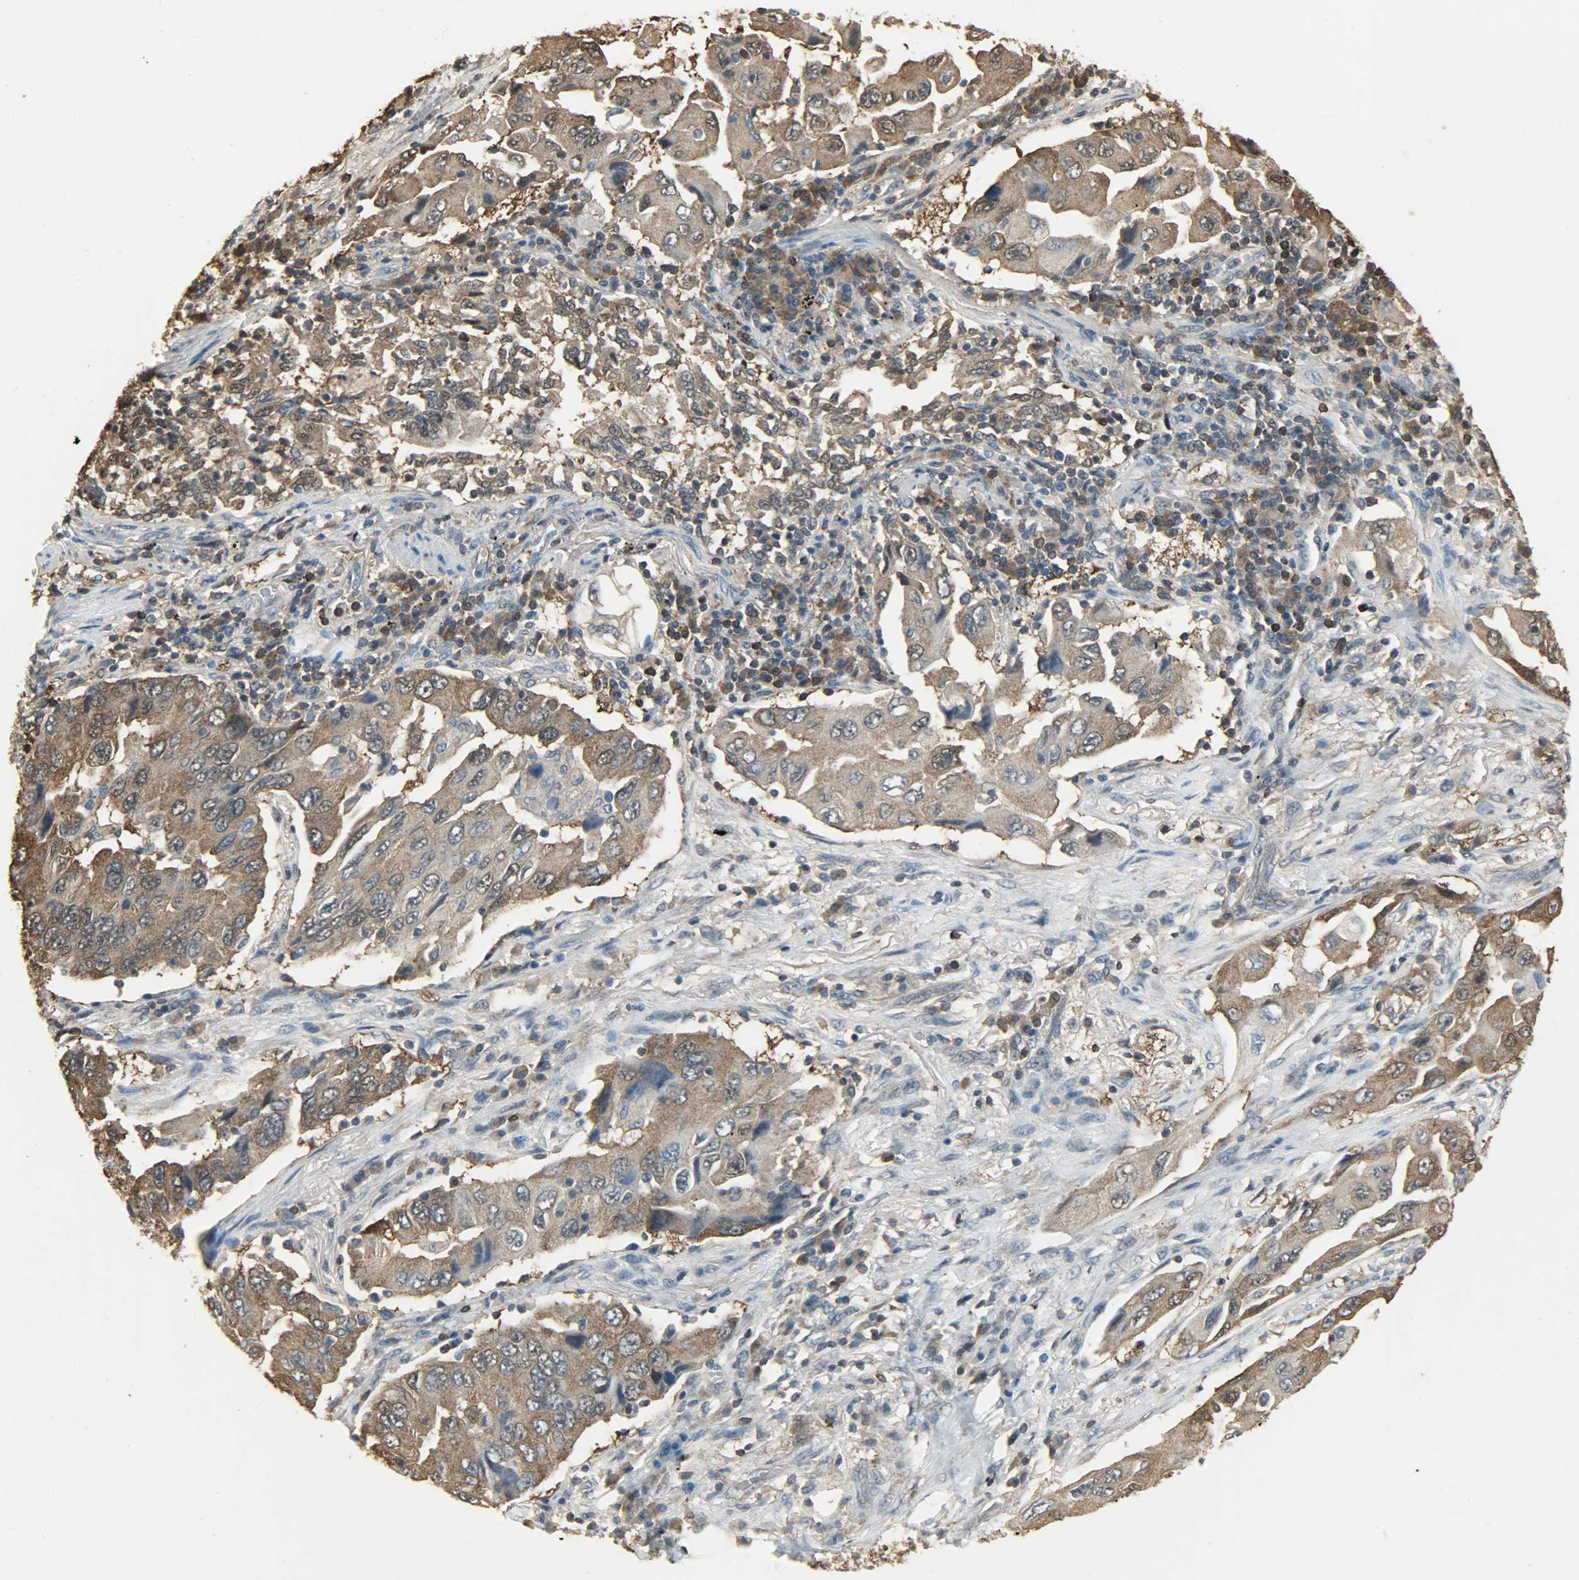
{"staining": {"intensity": "moderate", "quantity": ">75%", "location": "cytoplasmic/membranous"}, "tissue": "lung cancer", "cell_type": "Tumor cells", "image_type": "cancer", "snomed": [{"axis": "morphology", "description": "Adenocarcinoma, NOS"}, {"axis": "topography", "description": "Lung"}], "caption": "An immunohistochemistry photomicrograph of tumor tissue is shown. Protein staining in brown shows moderate cytoplasmic/membranous positivity in lung cancer (adenocarcinoma) within tumor cells.", "gene": "LDHB", "patient": {"sex": "female", "age": 65}}